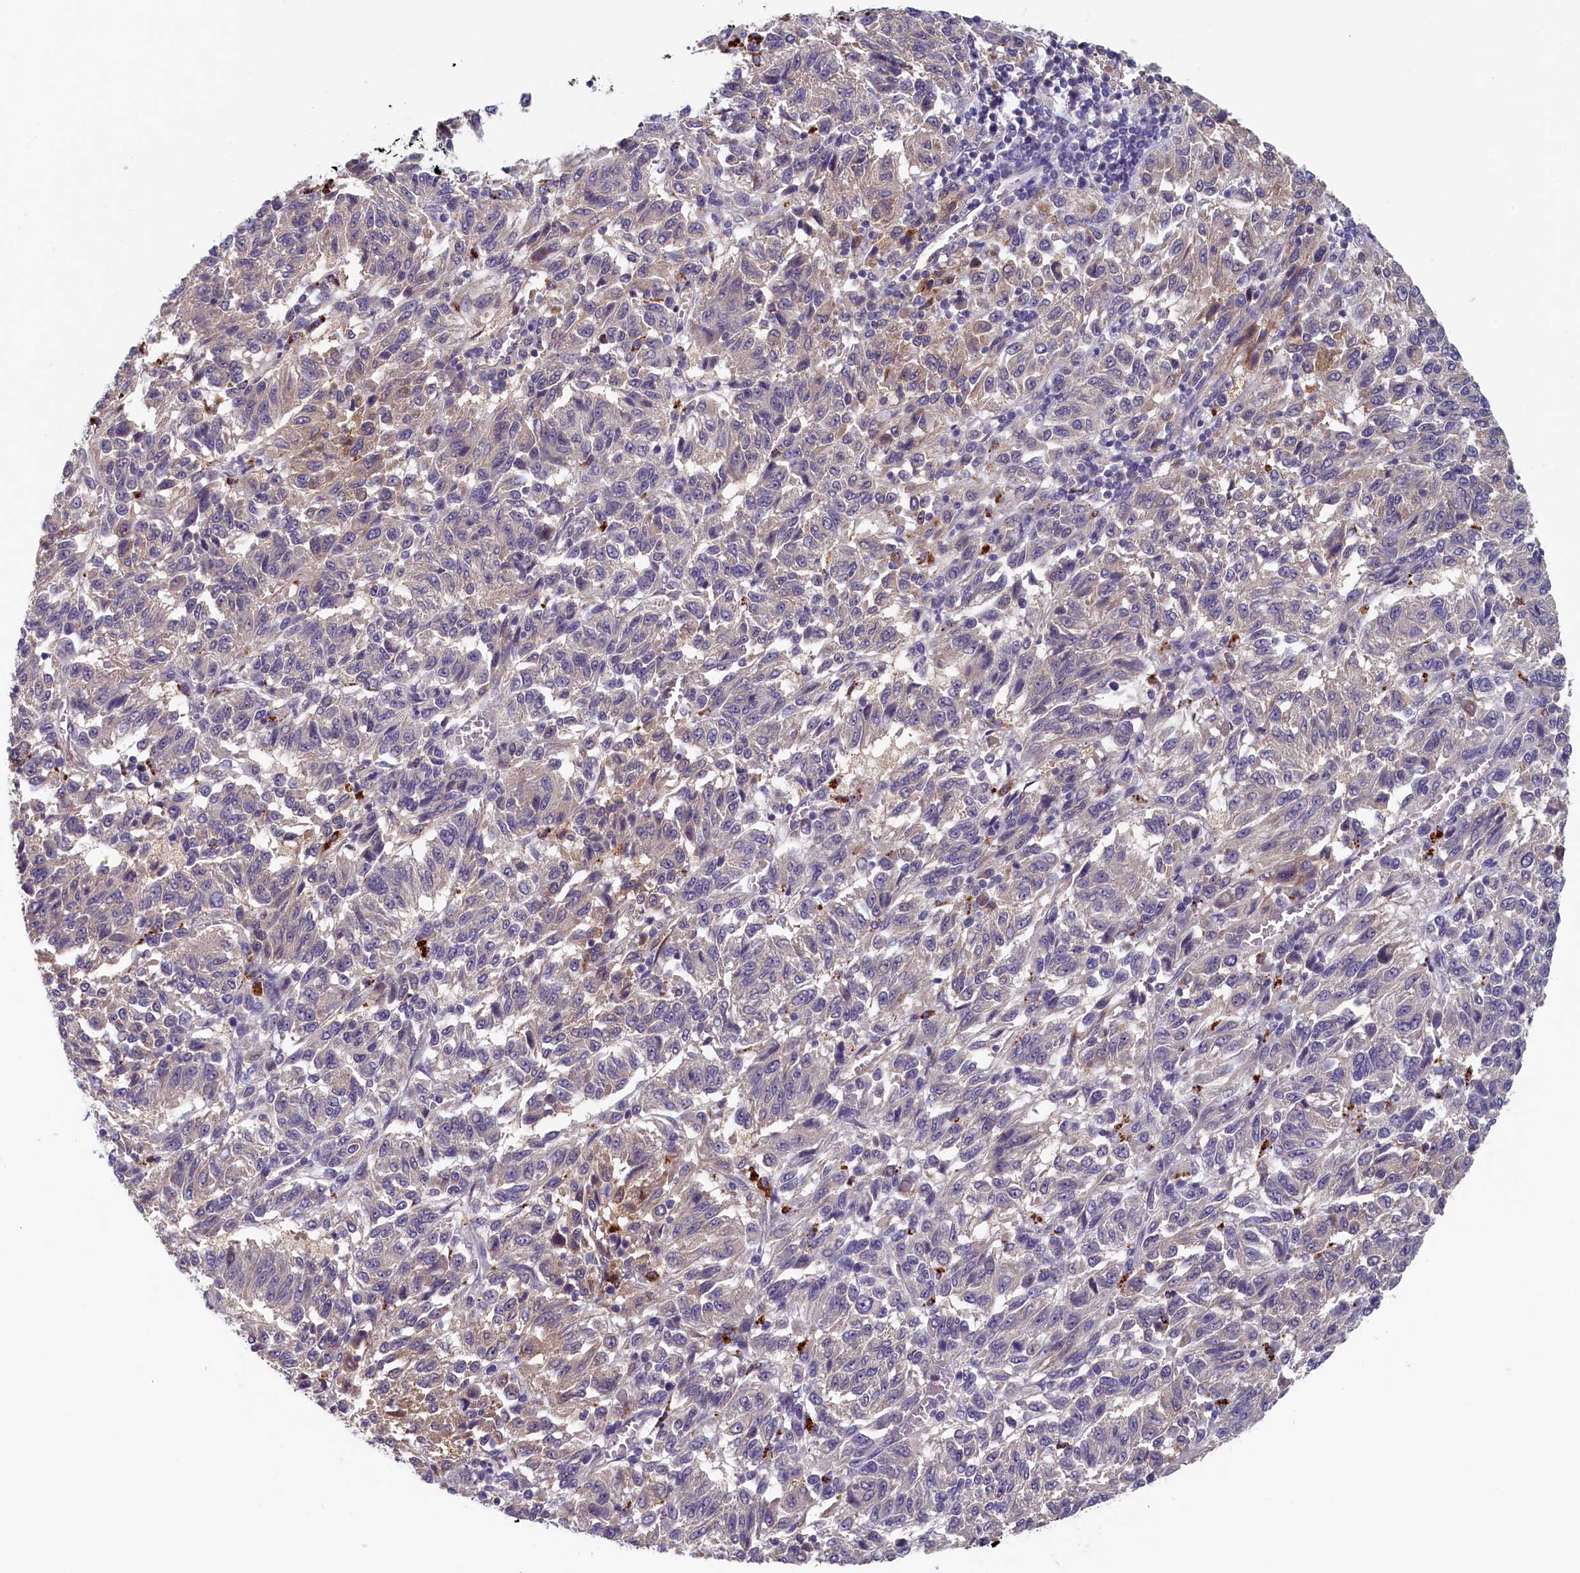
{"staining": {"intensity": "weak", "quantity": "<25%", "location": "cytoplasmic/membranous"}, "tissue": "melanoma", "cell_type": "Tumor cells", "image_type": "cancer", "snomed": [{"axis": "morphology", "description": "Malignant melanoma, Metastatic site"}, {"axis": "topography", "description": "Lung"}], "caption": "This is an IHC photomicrograph of human malignant melanoma (metastatic site). There is no expression in tumor cells.", "gene": "NUBP2", "patient": {"sex": "male", "age": 64}}